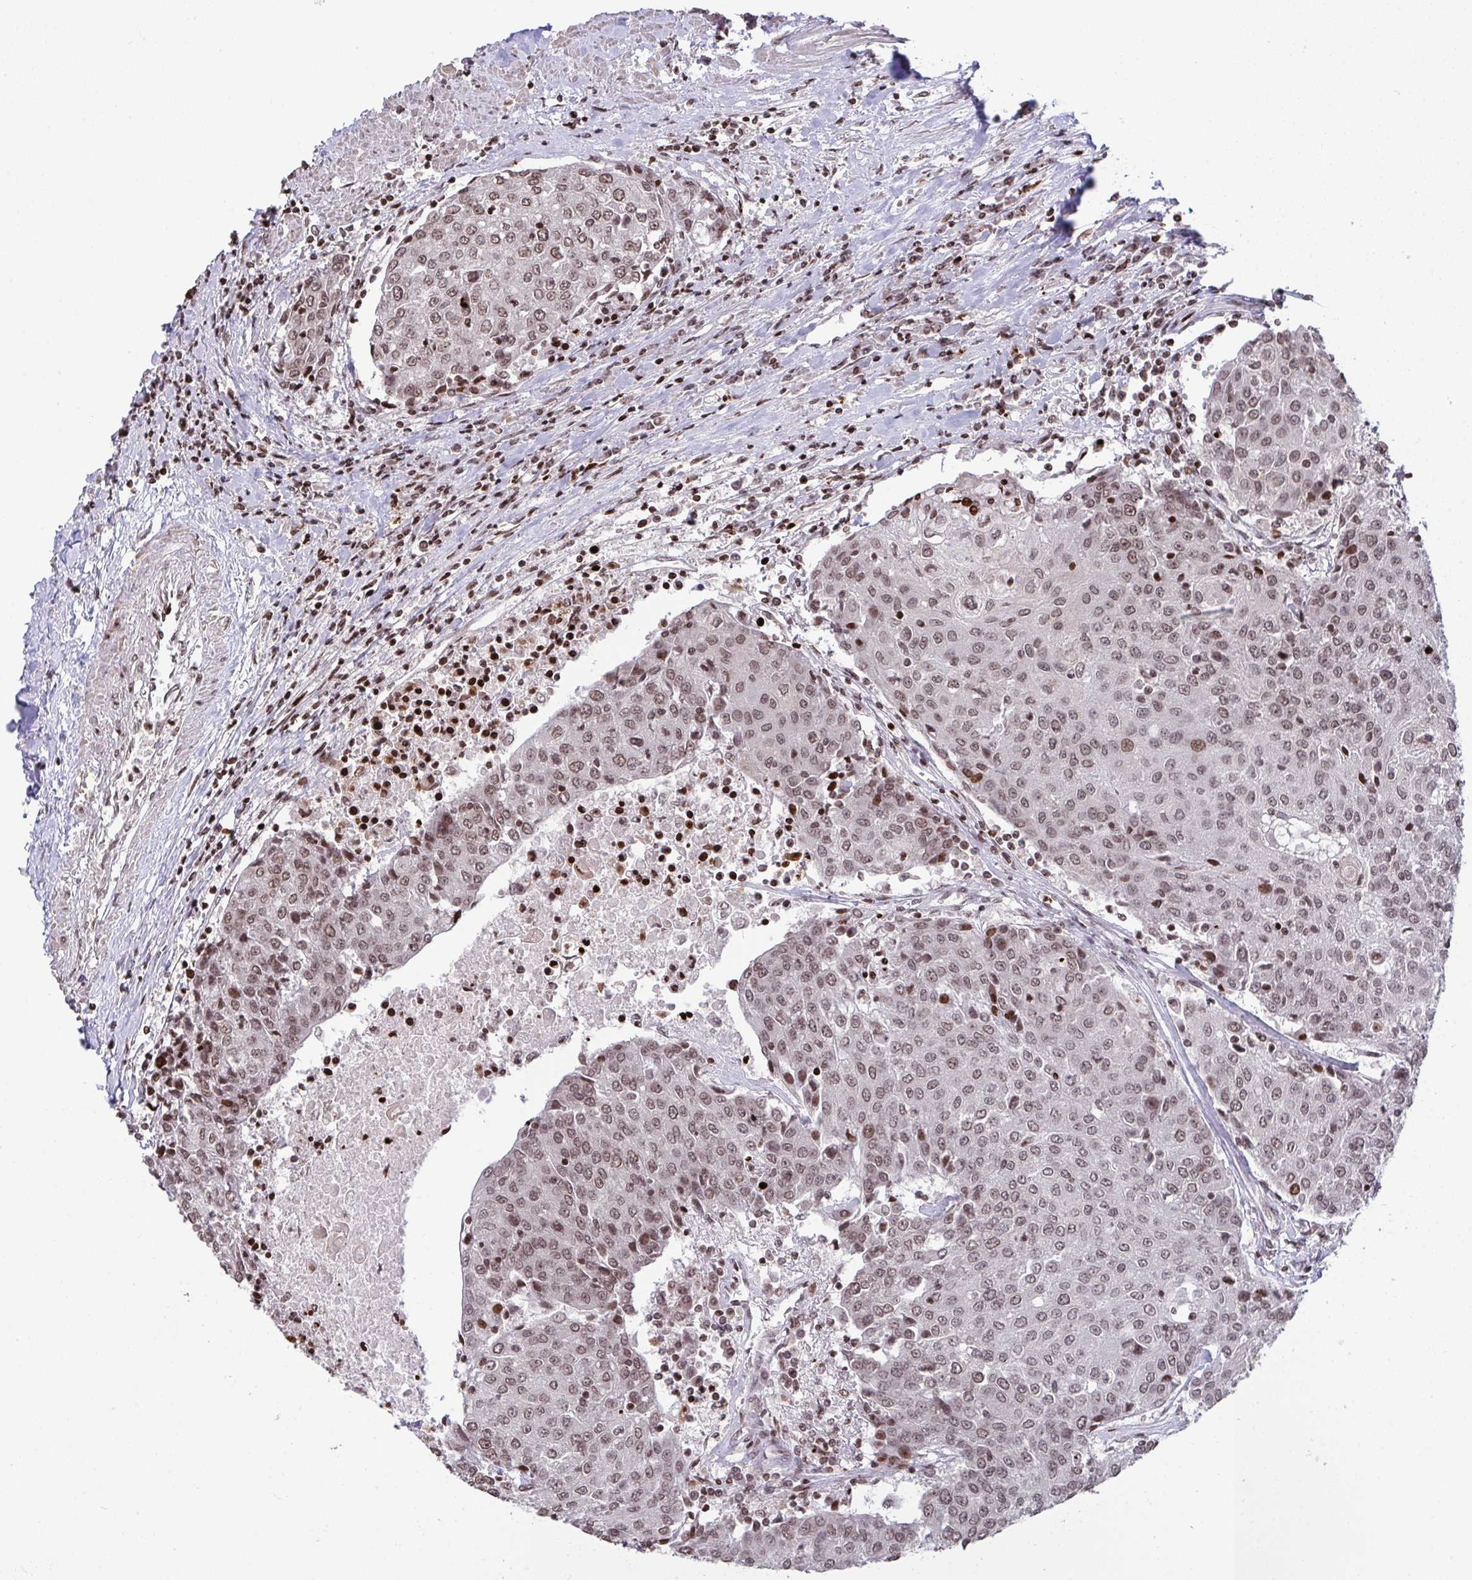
{"staining": {"intensity": "moderate", "quantity": ">75%", "location": "nuclear"}, "tissue": "urothelial cancer", "cell_type": "Tumor cells", "image_type": "cancer", "snomed": [{"axis": "morphology", "description": "Urothelial carcinoma, High grade"}, {"axis": "topography", "description": "Urinary bladder"}], "caption": "High-grade urothelial carcinoma was stained to show a protein in brown. There is medium levels of moderate nuclear expression in about >75% of tumor cells.", "gene": "NIP7", "patient": {"sex": "female", "age": 85}}